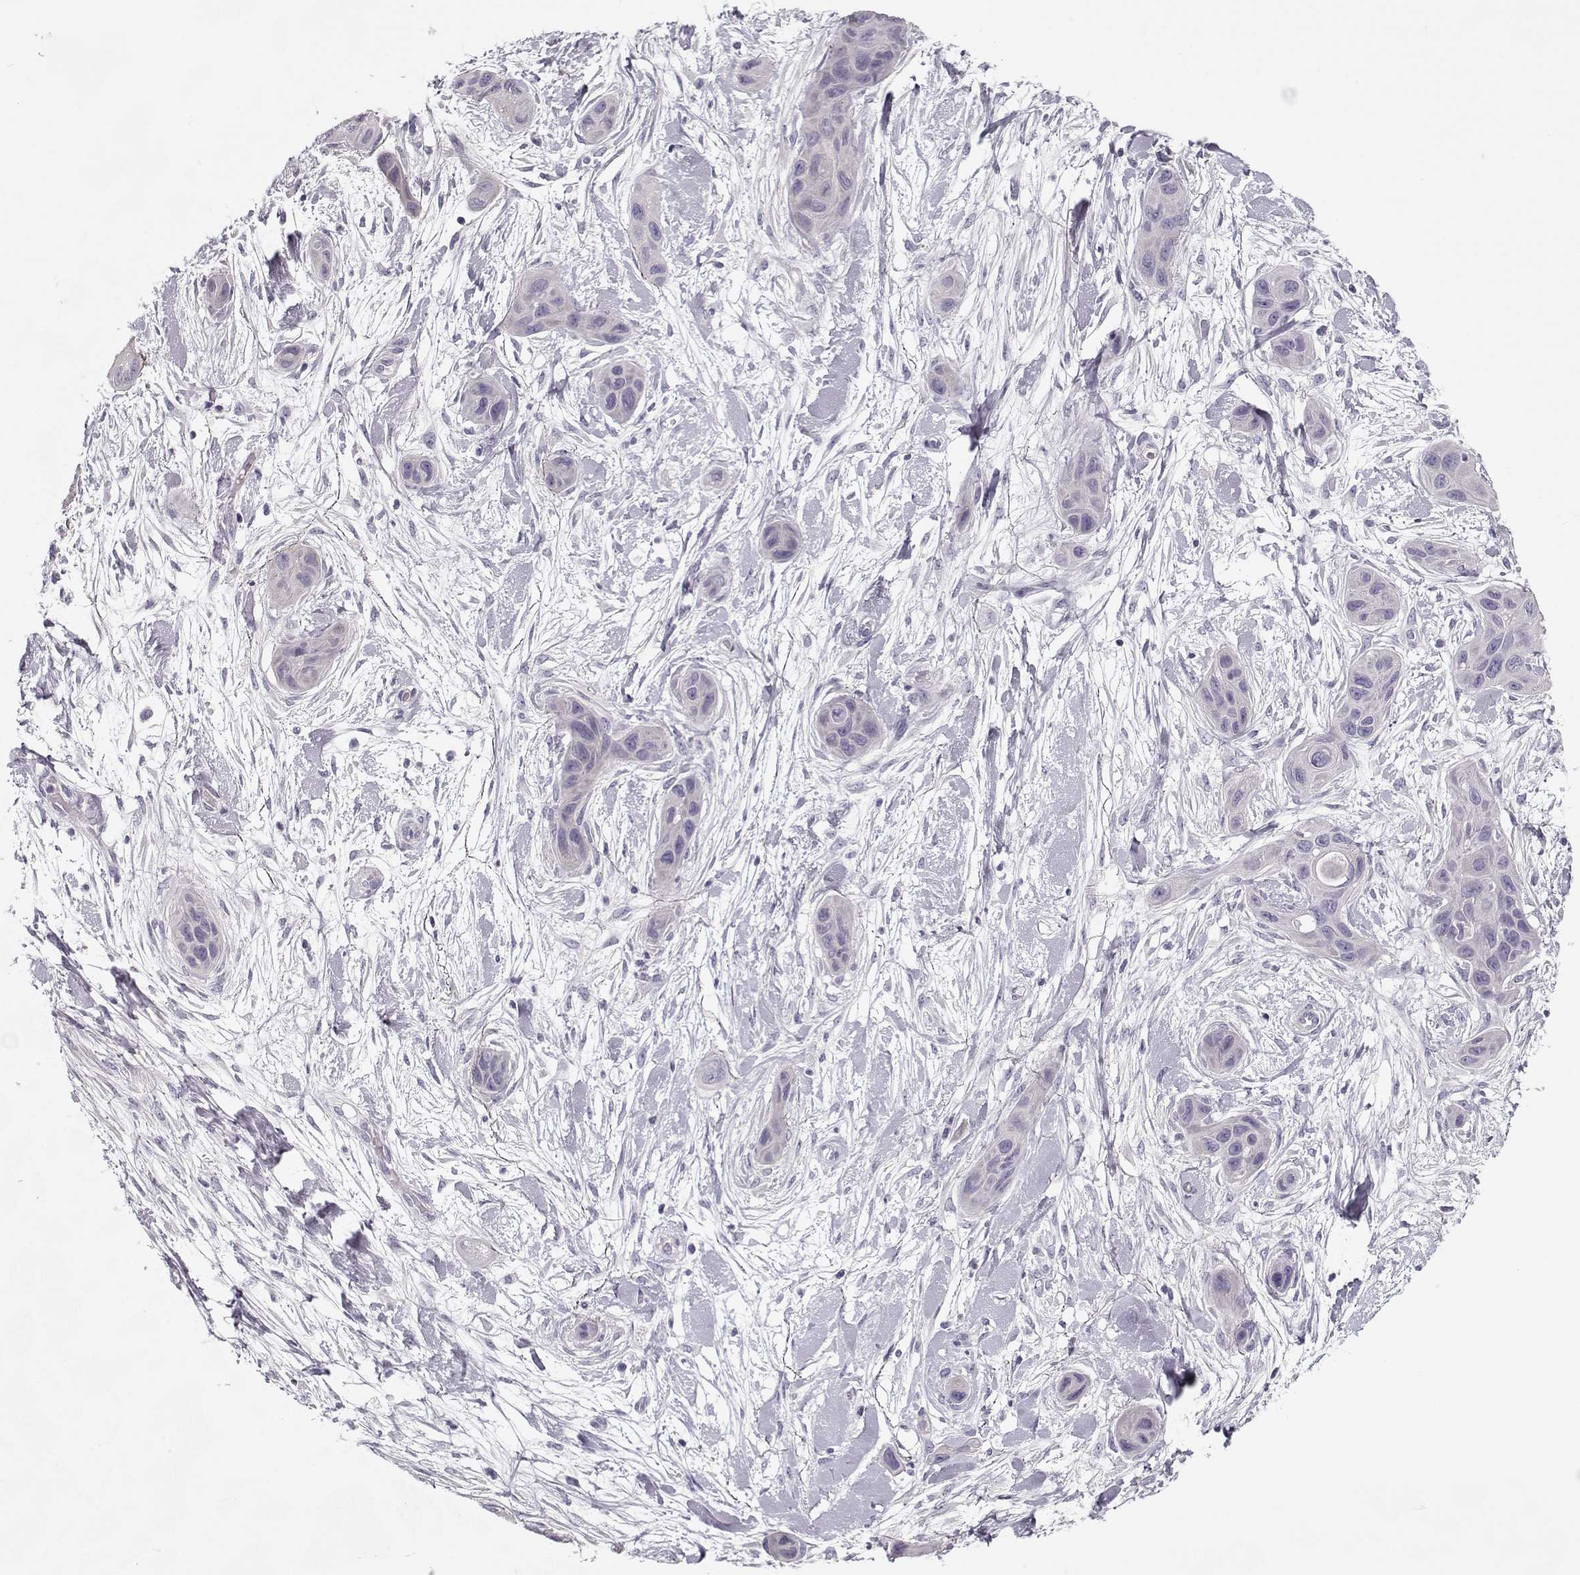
{"staining": {"intensity": "negative", "quantity": "none", "location": "none"}, "tissue": "skin cancer", "cell_type": "Tumor cells", "image_type": "cancer", "snomed": [{"axis": "morphology", "description": "Squamous cell carcinoma, NOS"}, {"axis": "topography", "description": "Skin"}], "caption": "An IHC micrograph of skin cancer (squamous cell carcinoma) is shown. There is no staining in tumor cells of skin cancer (squamous cell carcinoma). Brightfield microscopy of immunohistochemistry (IHC) stained with DAB (brown) and hematoxylin (blue), captured at high magnification.", "gene": "CCDC136", "patient": {"sex": "male", "age": 79}}